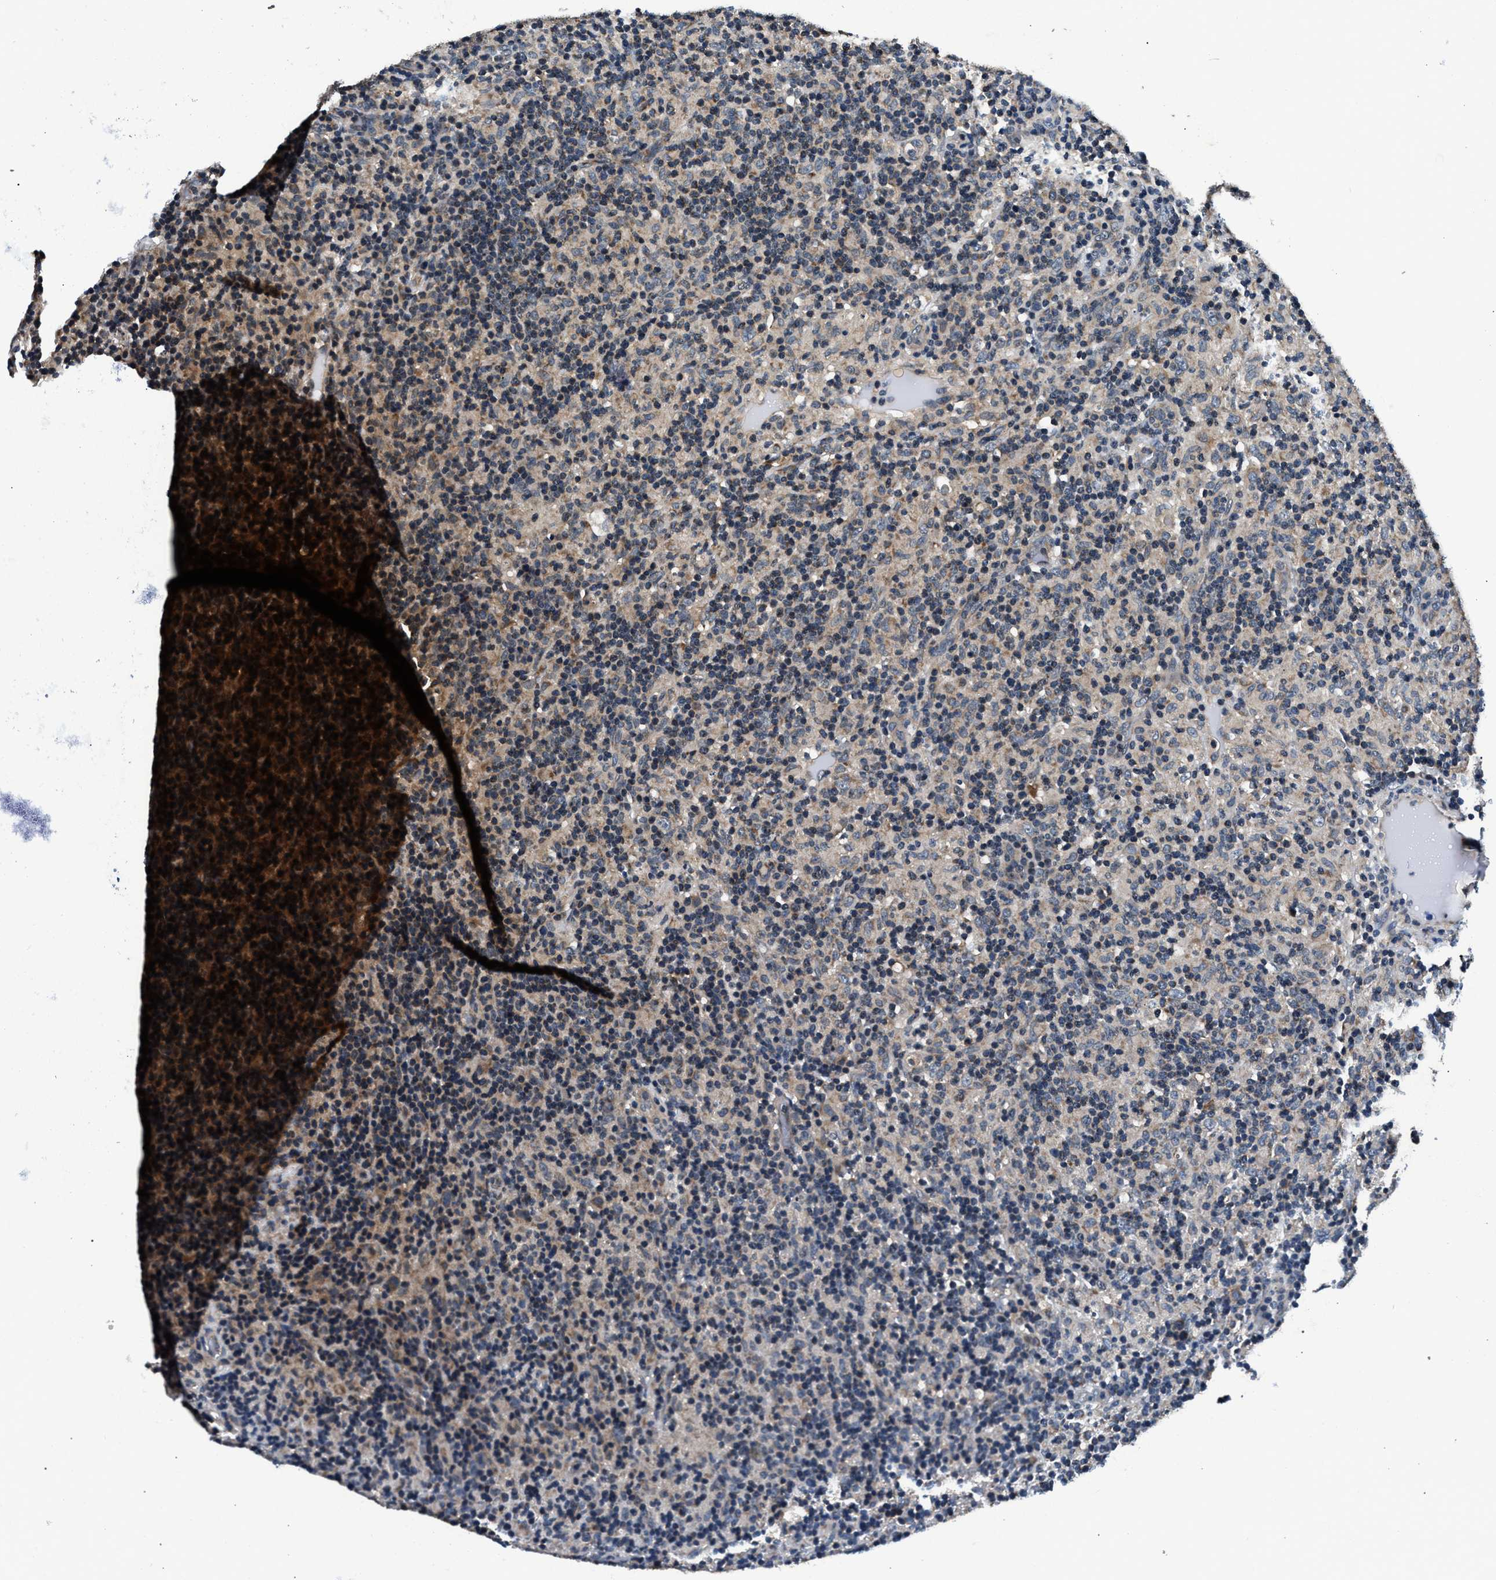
{"staining": {"intensity": "negative", "quantity": "none", "location": "none"}, "tissue": "lymphoma", "cell_type": "Tumor cells", "image_type": "cancer", "snomed": [{"axis": "morphology", "description": "Hodgkin's disease, NOS"}, {"axis": "topography", "description": "Lymph node"}], "caption": "High power microscopy histopathology image of an immunohistochemistry (IHC) image of Hodgkin's disease, revealing no significant positivity in tumor cells. The staining was performed using DAB to visualize the protein expression in brown, while the nuclei were stained in blue with hematoxylin (Magnification: 20x).", "gene": "IMMT", "patient": {"sex": "male", "age": 70}}